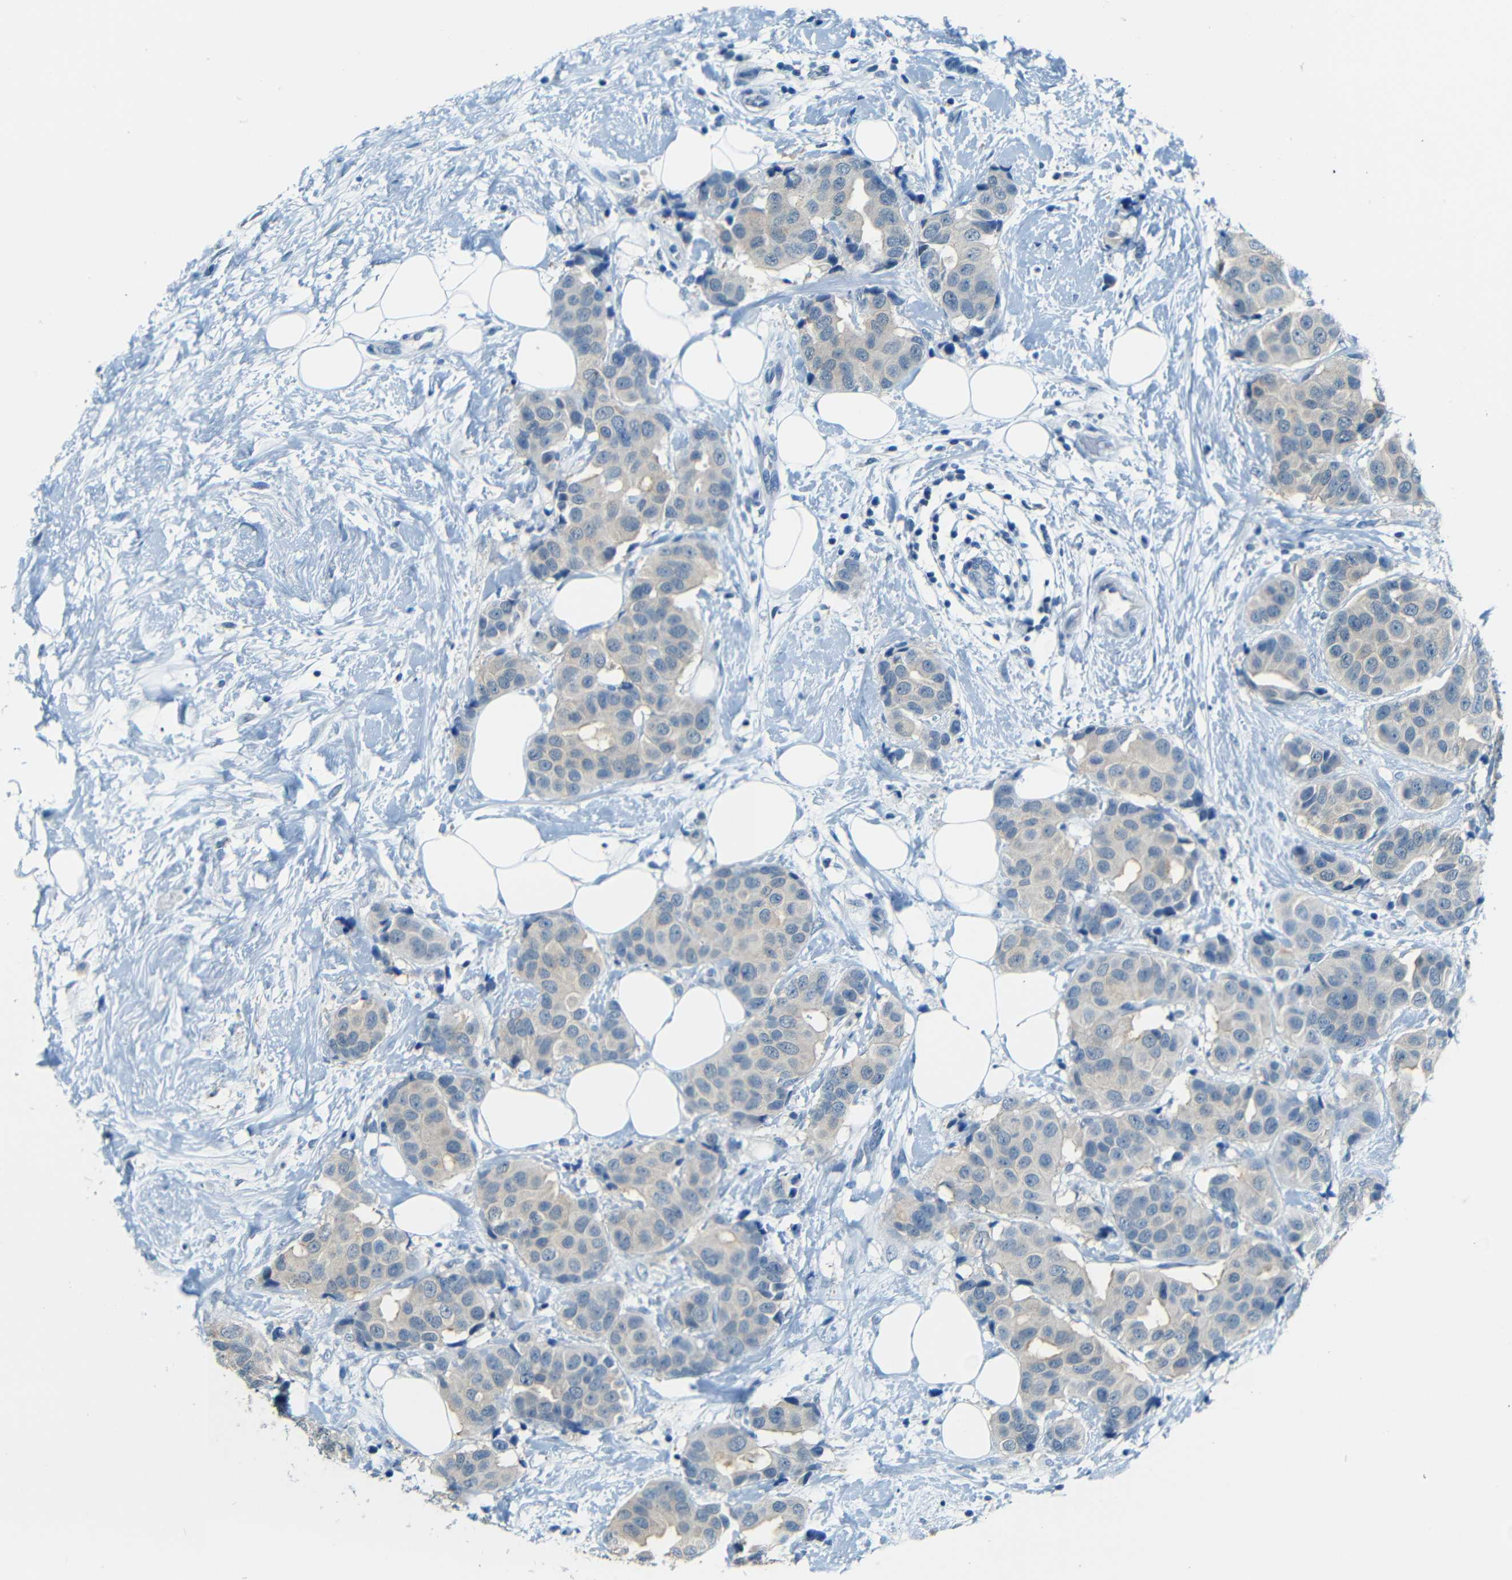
{"staining": {"intensity": "weak", "quantity": "25%-75%", "location": "cytoplasmic/membranous"}, "tissue": "breast cancer", "cell_type": "Tumor cells", "image_type": "cancer", "snomed": [{"axis": "morphology", "description": "Normal tissue, NOS"}, {"axis": "morphology", "description": "Duct carcinoma"}, {"axis": "topography", "description": "Breast"}], "caption": "Human breast cancer (invasive ductal carcinoma) stained with a brown dye demonstrates weak cytoplasmic/membranous positive expression in about 25%-75% of tumor cells.", "gene": "ZMAT1", "patient": {"sex": "female", "age": 39}}